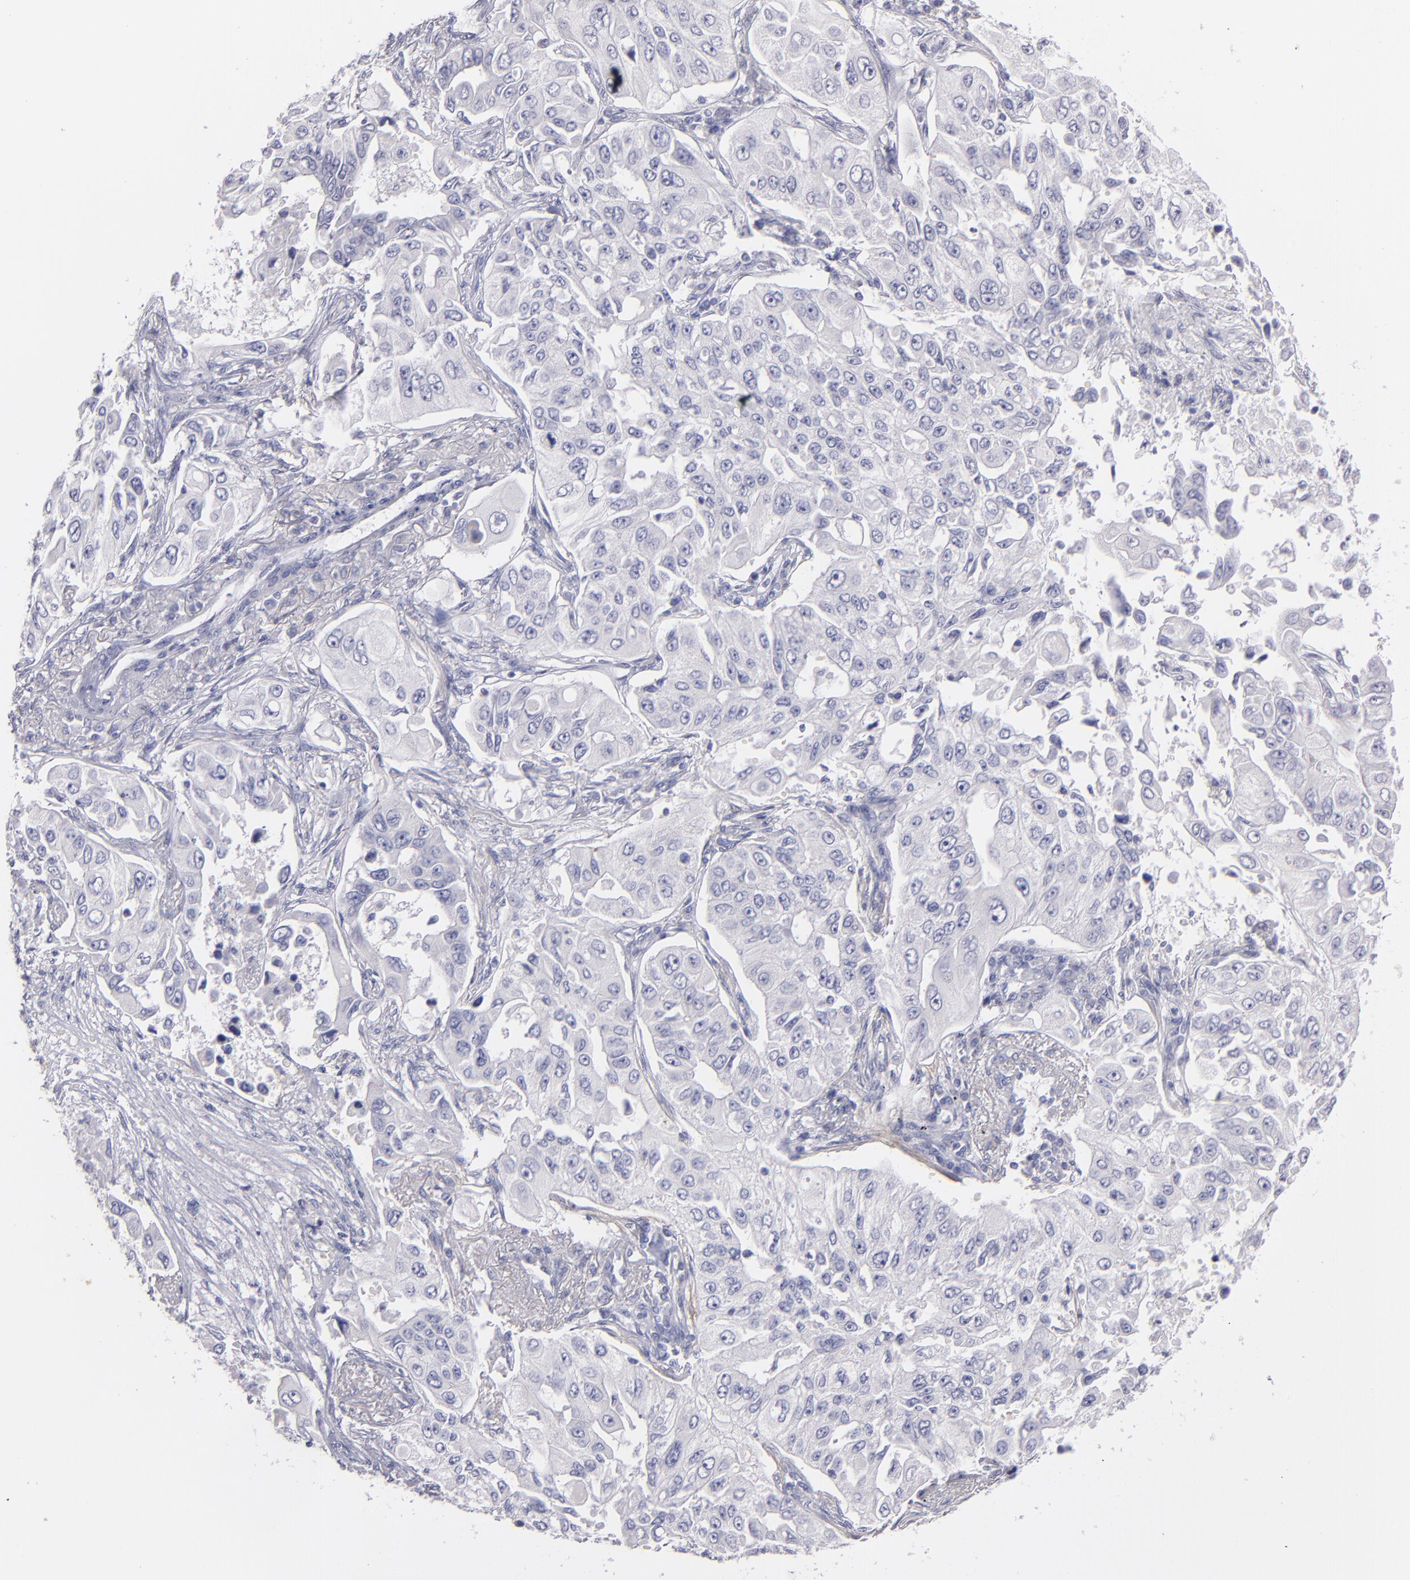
{"staining": {"intensity": "negative", "quantity": "none", "location": "none"}, "tissue": "lung cancer", "cell_type": "Tumor cells", "image_type": "cancer", "snomed": [{"axis": "morphology", "description": "Adenocarcinoma, NOS"}, {"axis": "topography", "description": "Lung"}], "caption": "This is an immunohistochemistry (IHC) histopathology image of human lung cancer (adenocarcinoma). There is no expression in tumor cells.", "gene": "SNAP25", "patient": {"sex": "male", "age": 84}}